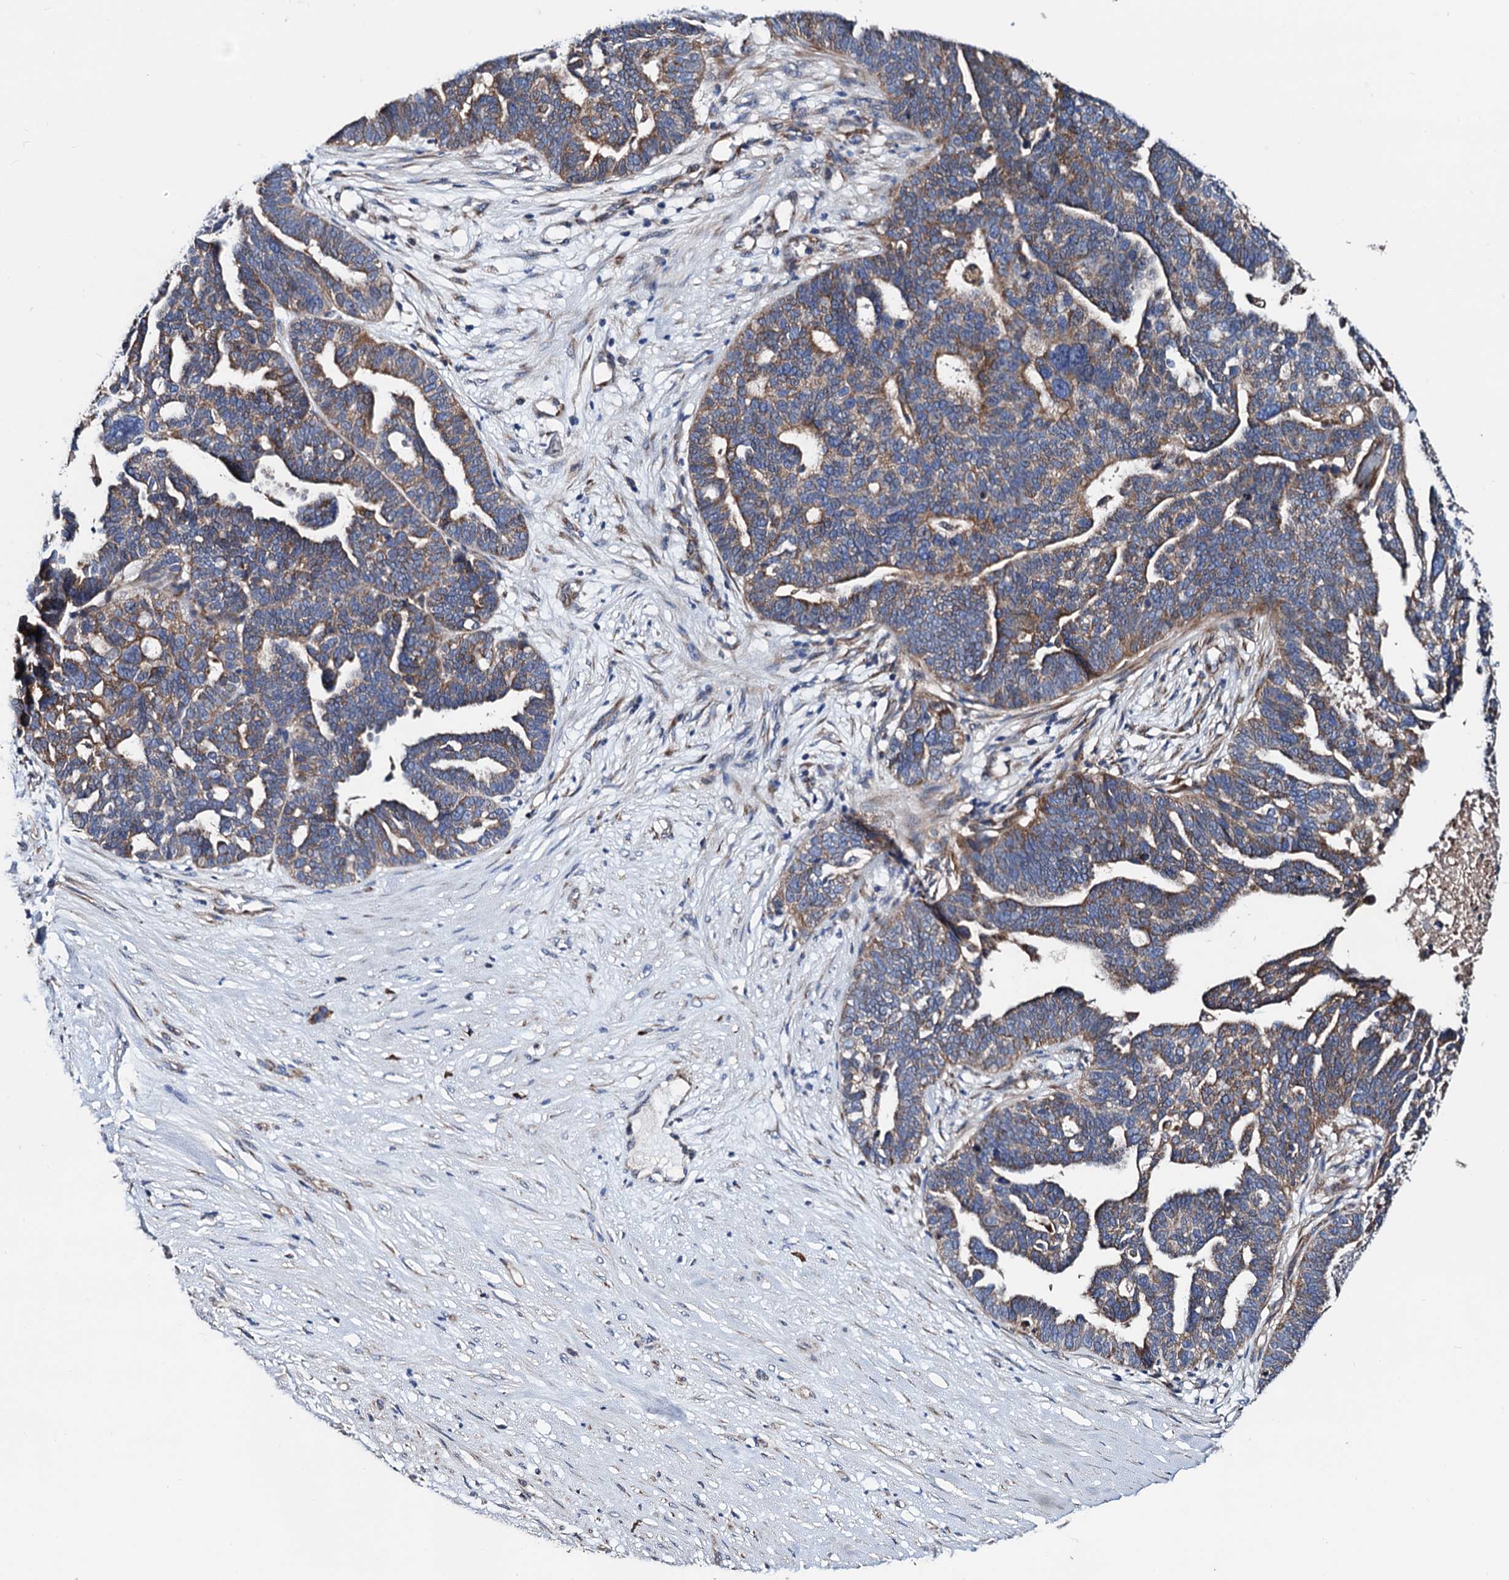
{"staining": {"intensity": "moderate", "quantity": ">75%", "location": "cytoplasmic/membranous"}, "tissue": "ovarian cancer", "cell_type": "Tumor cells", "image_type": "cancer", "snomed": [{"axis": "morphology", "description": "Cystadenocarcinoma, serous, NOS"}, {"axis": "topography", "description": "Ovary"}], "caption": "Tumor cells demonstrate medium levels of moderate cytoplasmic/membranous positivity in approximately >75% of cells in human ovarian cancer (serous cystadenocarcinoma).", "gene": "AKAP11", "patient": {"sex": "female", "age": 59}}